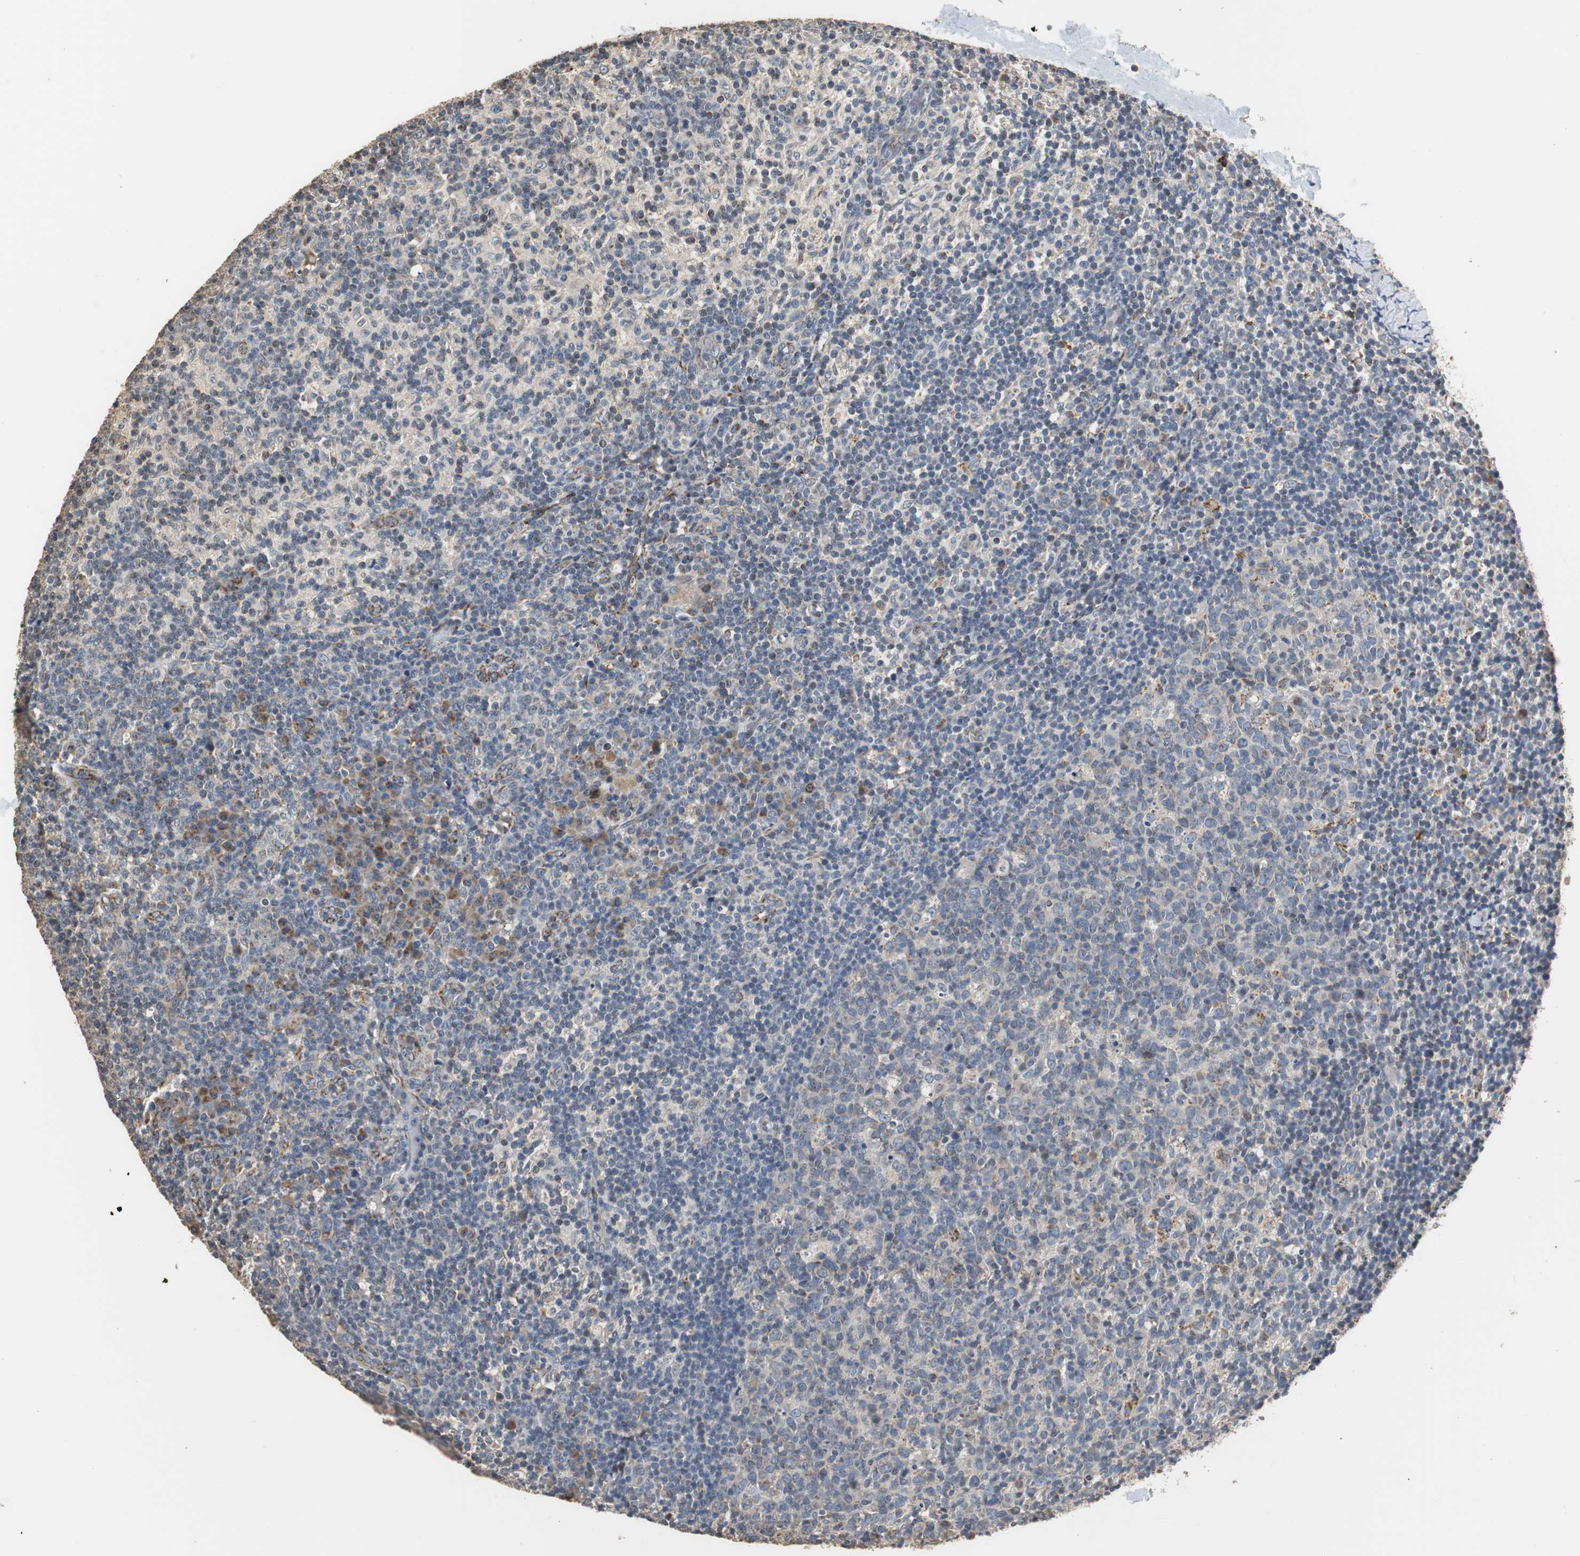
{"staining": {"intensity": "negative", "quantity": "none", "location": "none"}, "tissue": "lymph node", "cell_type": "Germinal center cells", "image_type": "normal", "snomed": [{"axis": "morphology", "description": "Normal tissue, NOS"}, {"axis": "morphology", "description": "Inflammation, NOS"}, {"axis": "topography", "description": "Lymph node"}], "caption": "Histopathology image shows no protein expression in germinal center cells of unremarkable lymph node. Nuclei are stained in blue.", "gene": "HMGCL", "patient": {"sex": "male", "age": 55}}